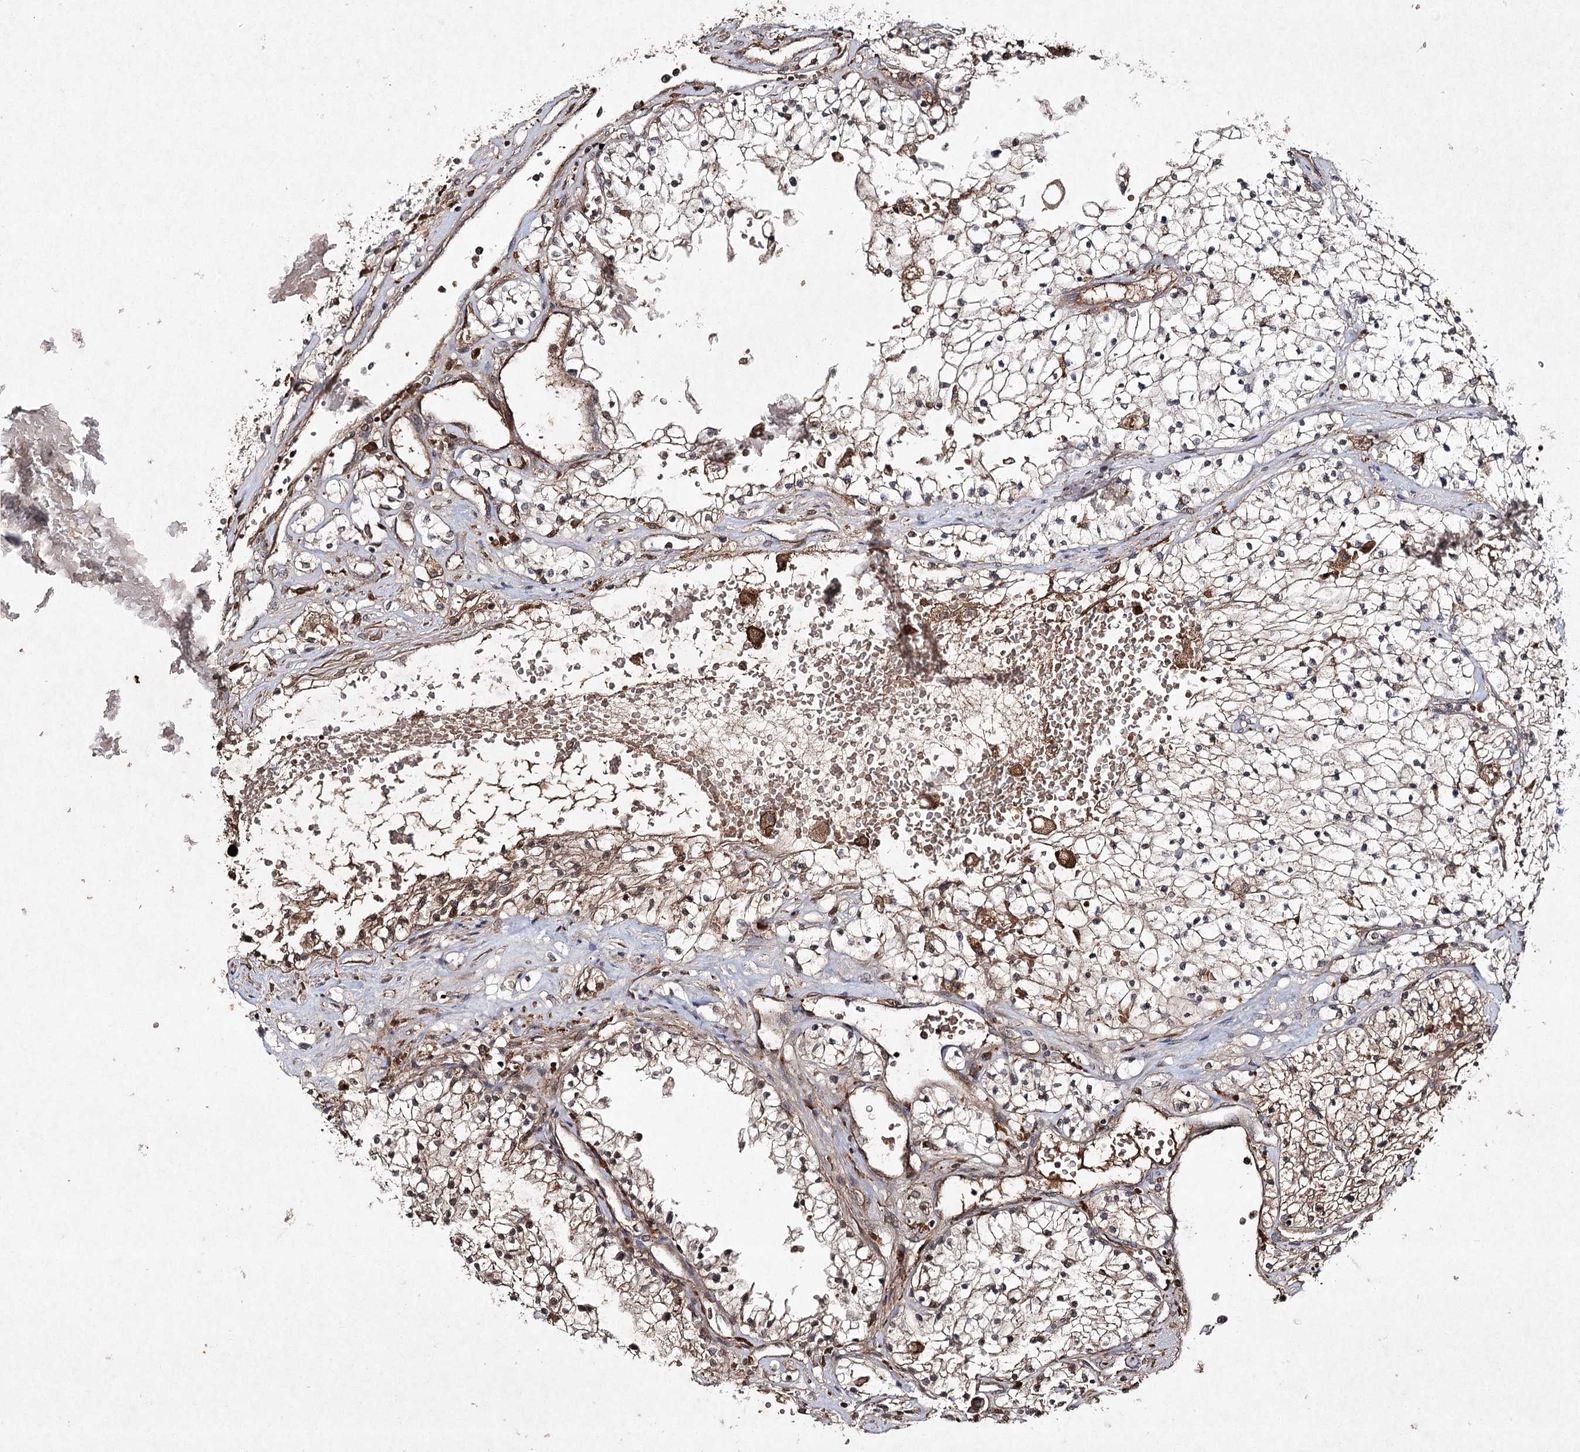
{"staining": {"intensity": "weak", "quantity": "<25%", "location": "cytoplasmic/membranous"}, "tissue": "renal cancer", "cell_type": "Tumor cells", "image_type": "cancer", "snomed": [{"axis": "morphology", "description": "Normal tissue, NOS"}, {"axis": "morphology", "description": "Adenocarcinoma, NOS"}, {"axis": "topography", "description": "Kidney"}], "caption": "This histopathology image is of renal cancer (adenocarcinoma) stained with immunohistochemistry to label a protein in brown with the nuclei are counter-stained blue. There is no positivity in tumor cells.", "gene": "CYP2B6", "patient": {"sex": "male", "age": 68}}